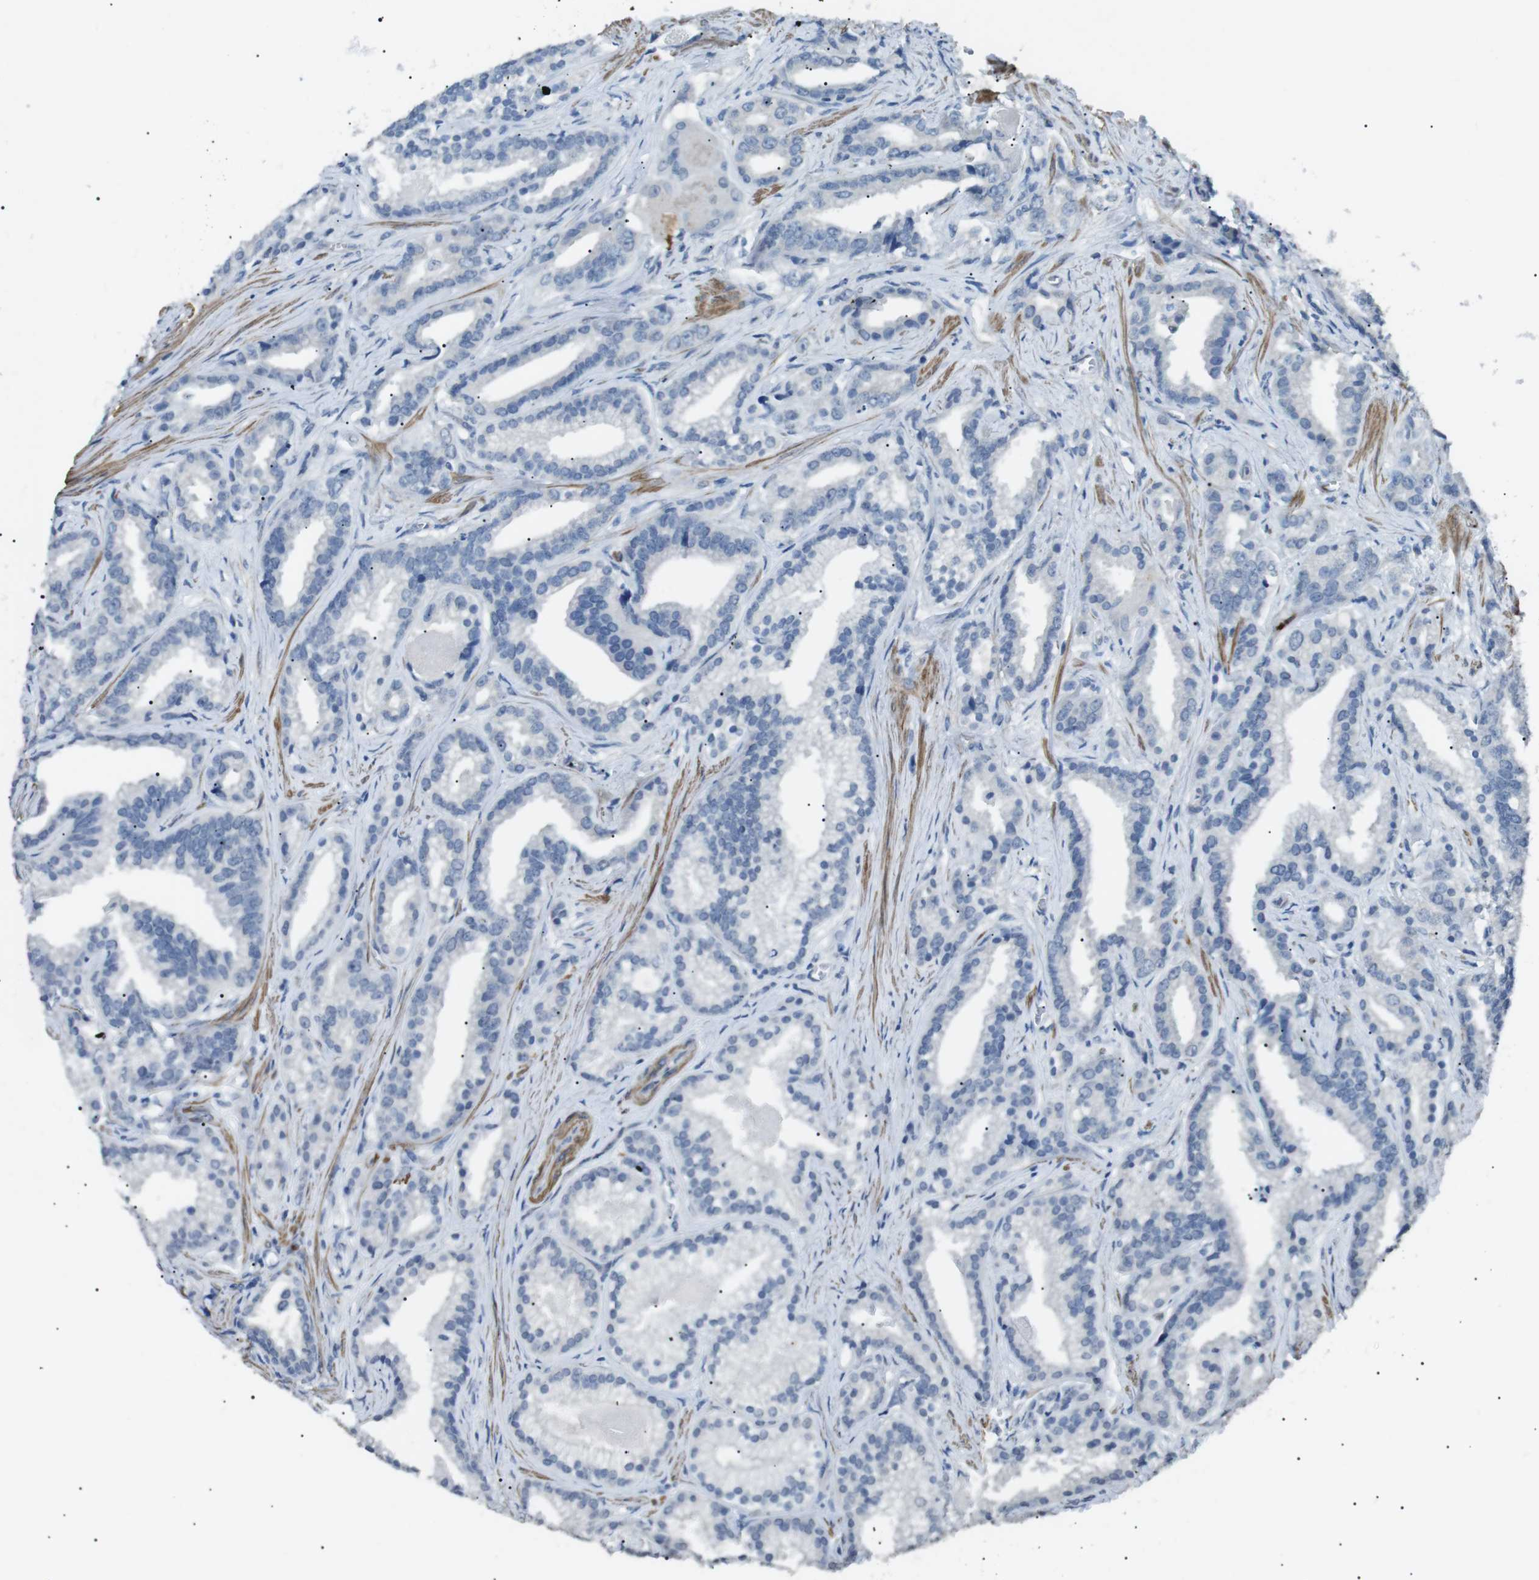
{"staining": {"intensity": "negative", "quantity": "none", "location": "none"}, "tissue": "prostate cancer", "cell_type": "Tumor cells", "image_type": "cancer", "snomed": [{"axis": "morphology", "description": "Adenocarcinoma, Low grade"}, {"axis": "topography", "description": "Prostate"}], "caption": "DAB (3,3'-diaminobenzidine) immunohistochemical staining of human prostate adenocarcinoma (low-grade) exhibits no significant expression in tumor cells.", "gene": "GZMM", "patient": {"sex": "male", "age": 59}}